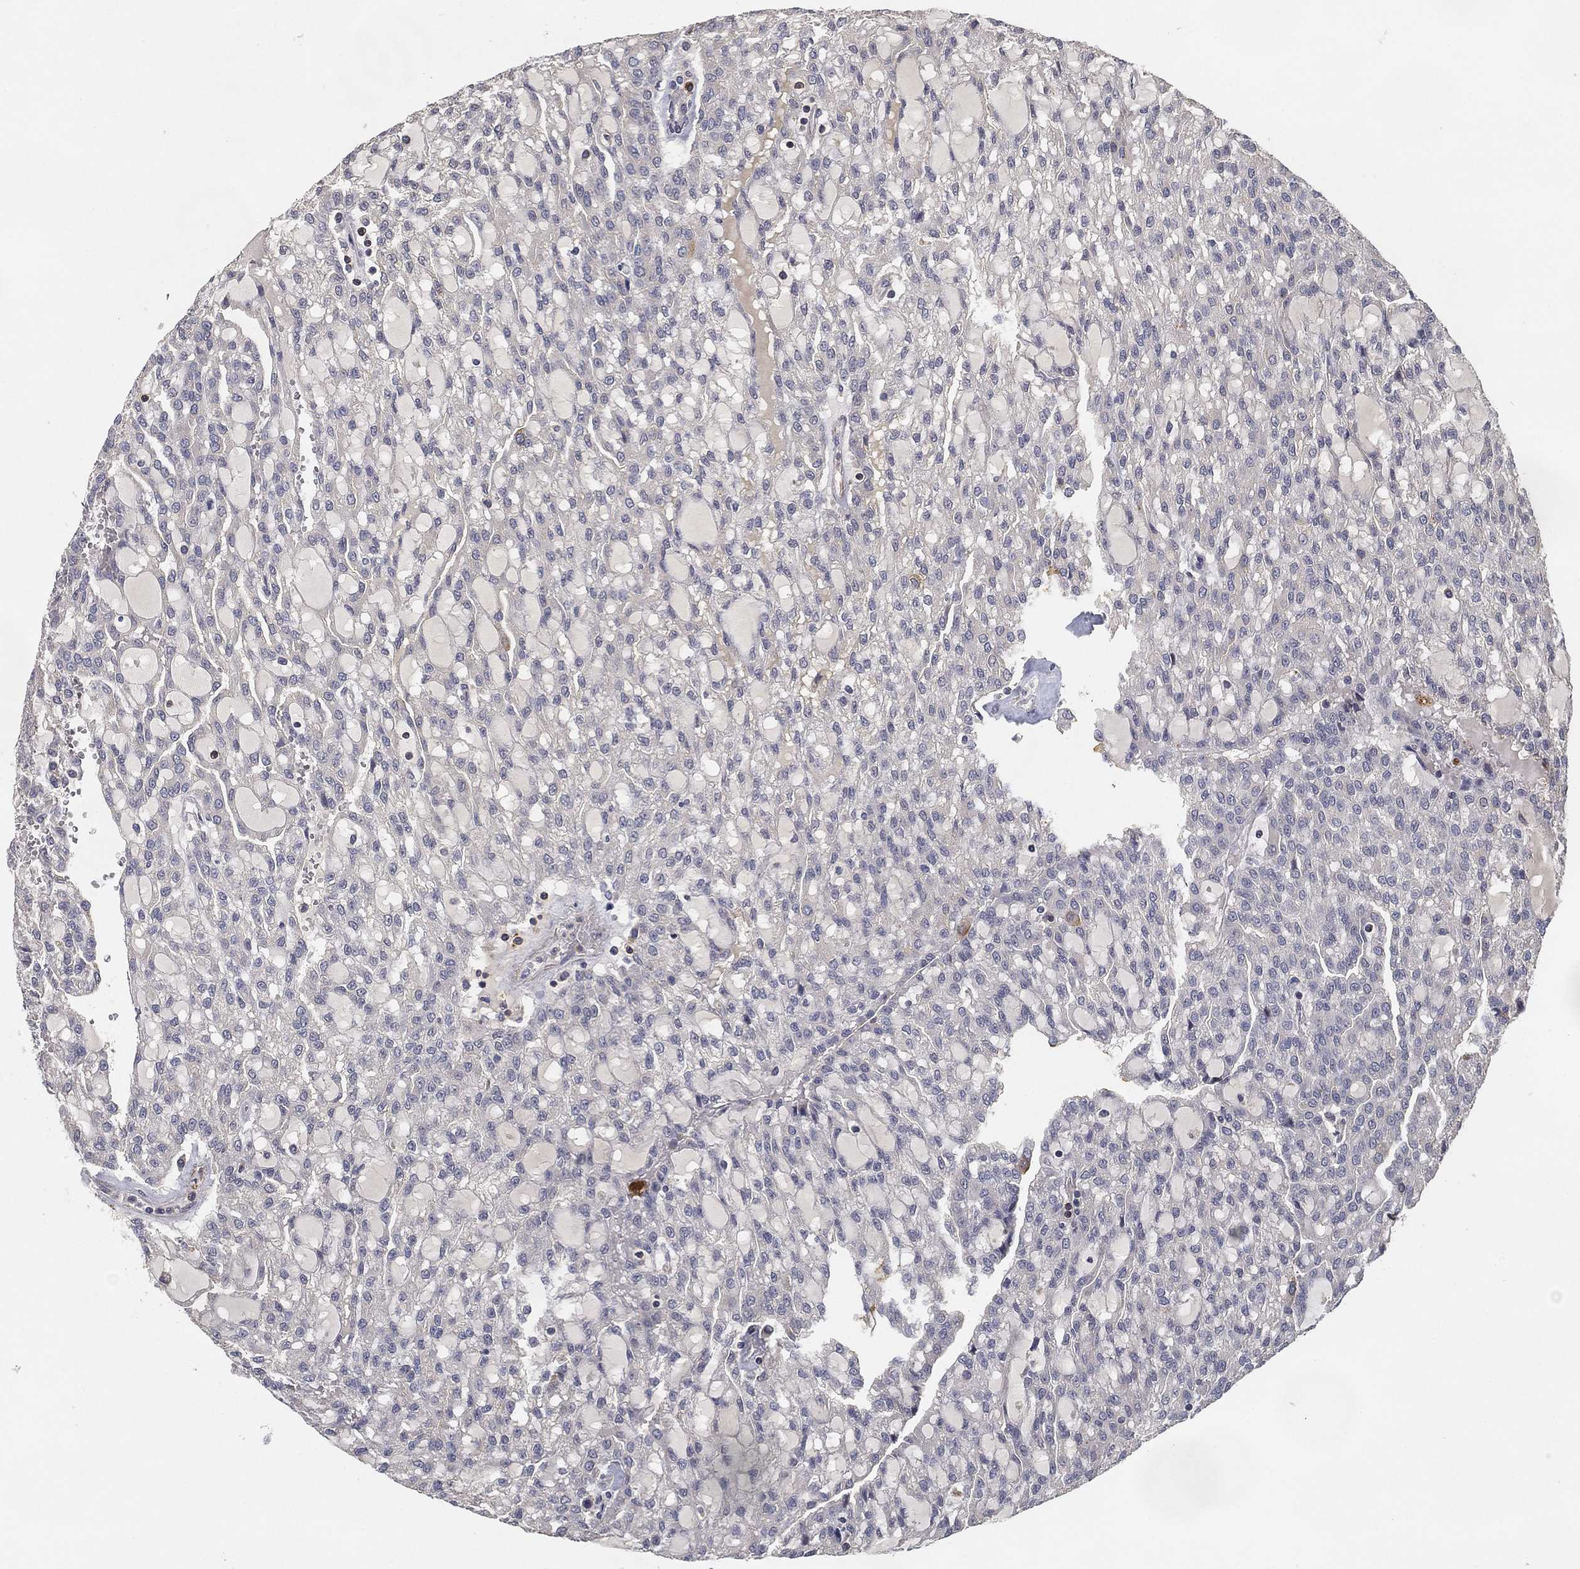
{"staining": {"intensity": "negative", "quantity": "none", "location": "none"}, "tissue": "renal cancer", "cell_type": "Tumor cells", "image_type": "cancer", "snomed": [{"axis": "morphology", "description": "Adenocarcinoma, NOS"}, {"axis": "topography", "description": "Kidney"}], "caption": "Photomicrograph shows no significant protein expression in tumor cells of renal cancer (adenocarcinoma).", "gene": "CFAP251", "patient": {"sex": "male", "age": 63}}